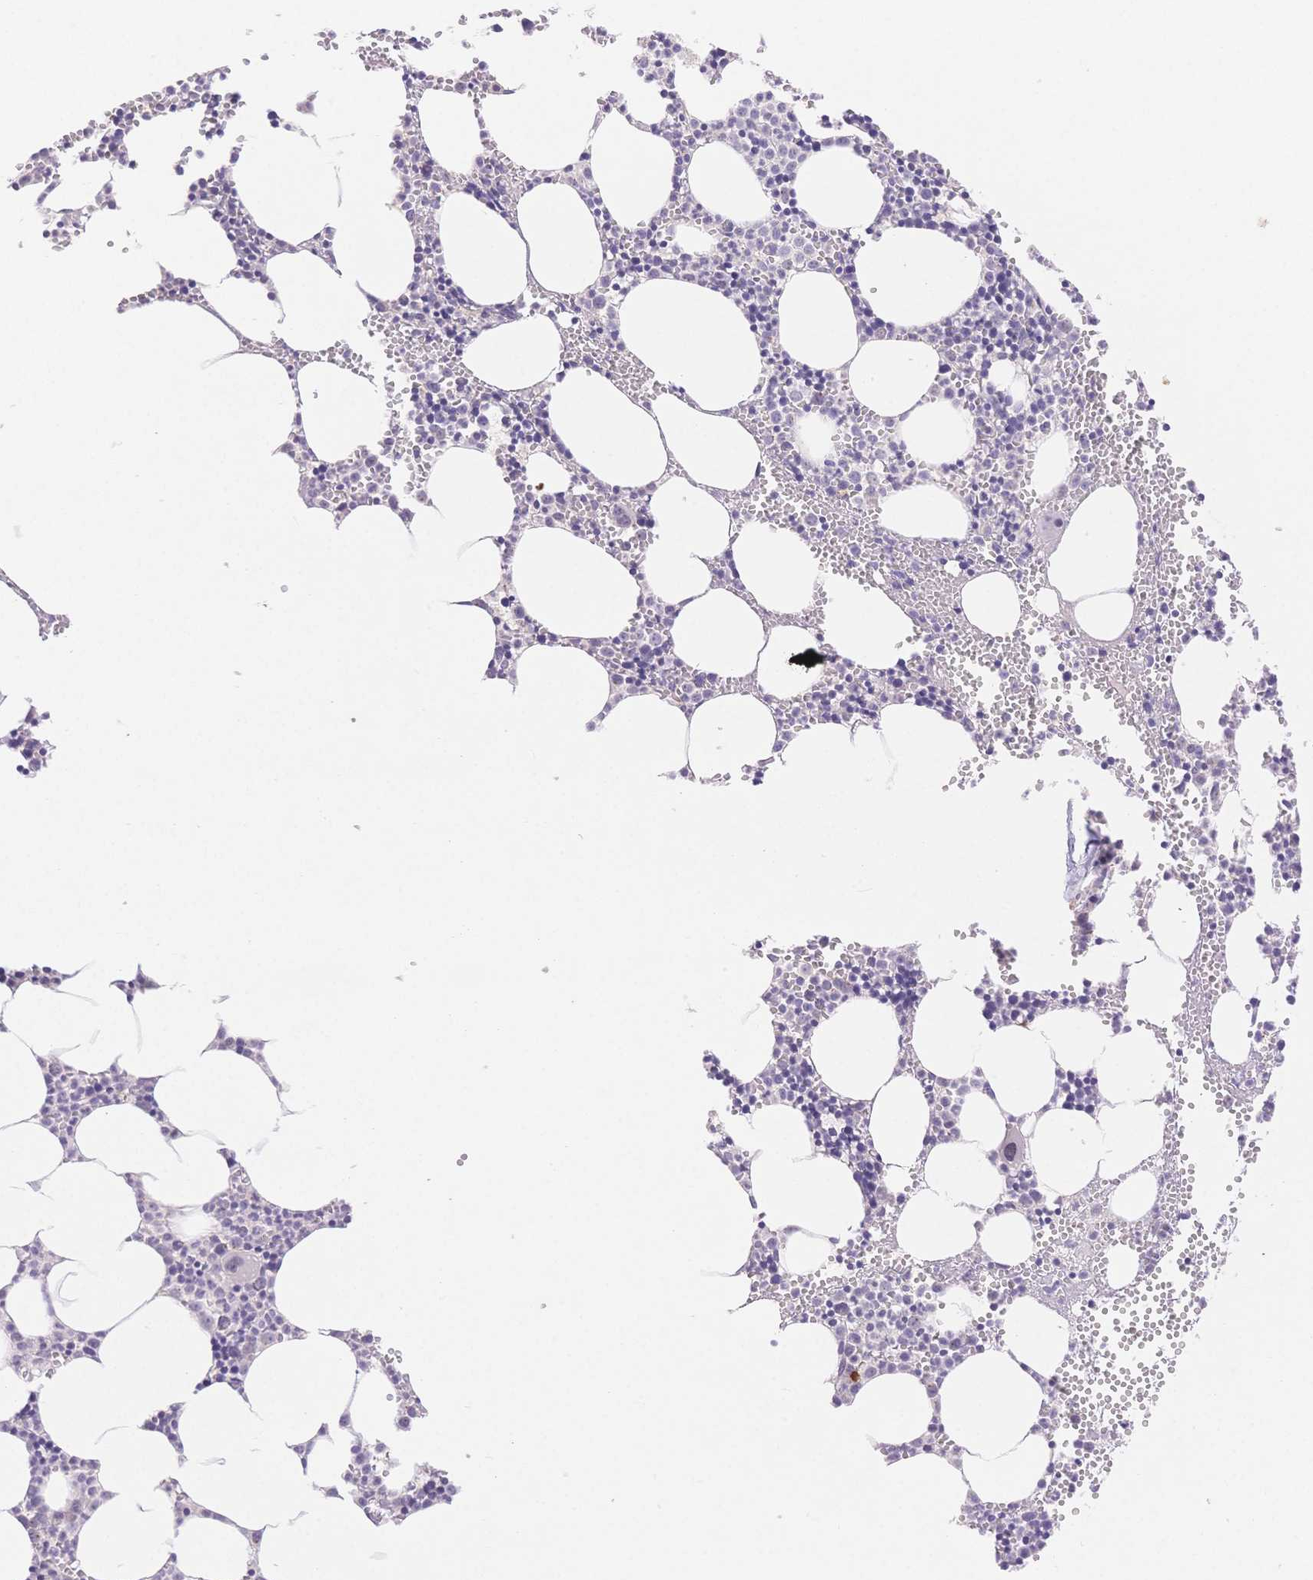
{"staining": {"intensity": "negative", "quantity": "none", "location": "none"}, "tissue": "bone marrow", "cell_type": "Hematopoietic cells", "image_type": "normal", "snomed": [{"axis": "morphology", "description": "Normal tissue, NOS"}, {"axis": "topography", "description": "Bone marrow"}], "caption": "Immunohistochemistry (IHC) histopathology image of unremarkable bone marrow stained for a protein (brown), which displays no staining in hematopoietic cells. (DAB immunohistochemistry (IHC) with hematoxylin counter stain).", "gene": "MYOM1", "patient": {"sex": "male", "age": 89}}